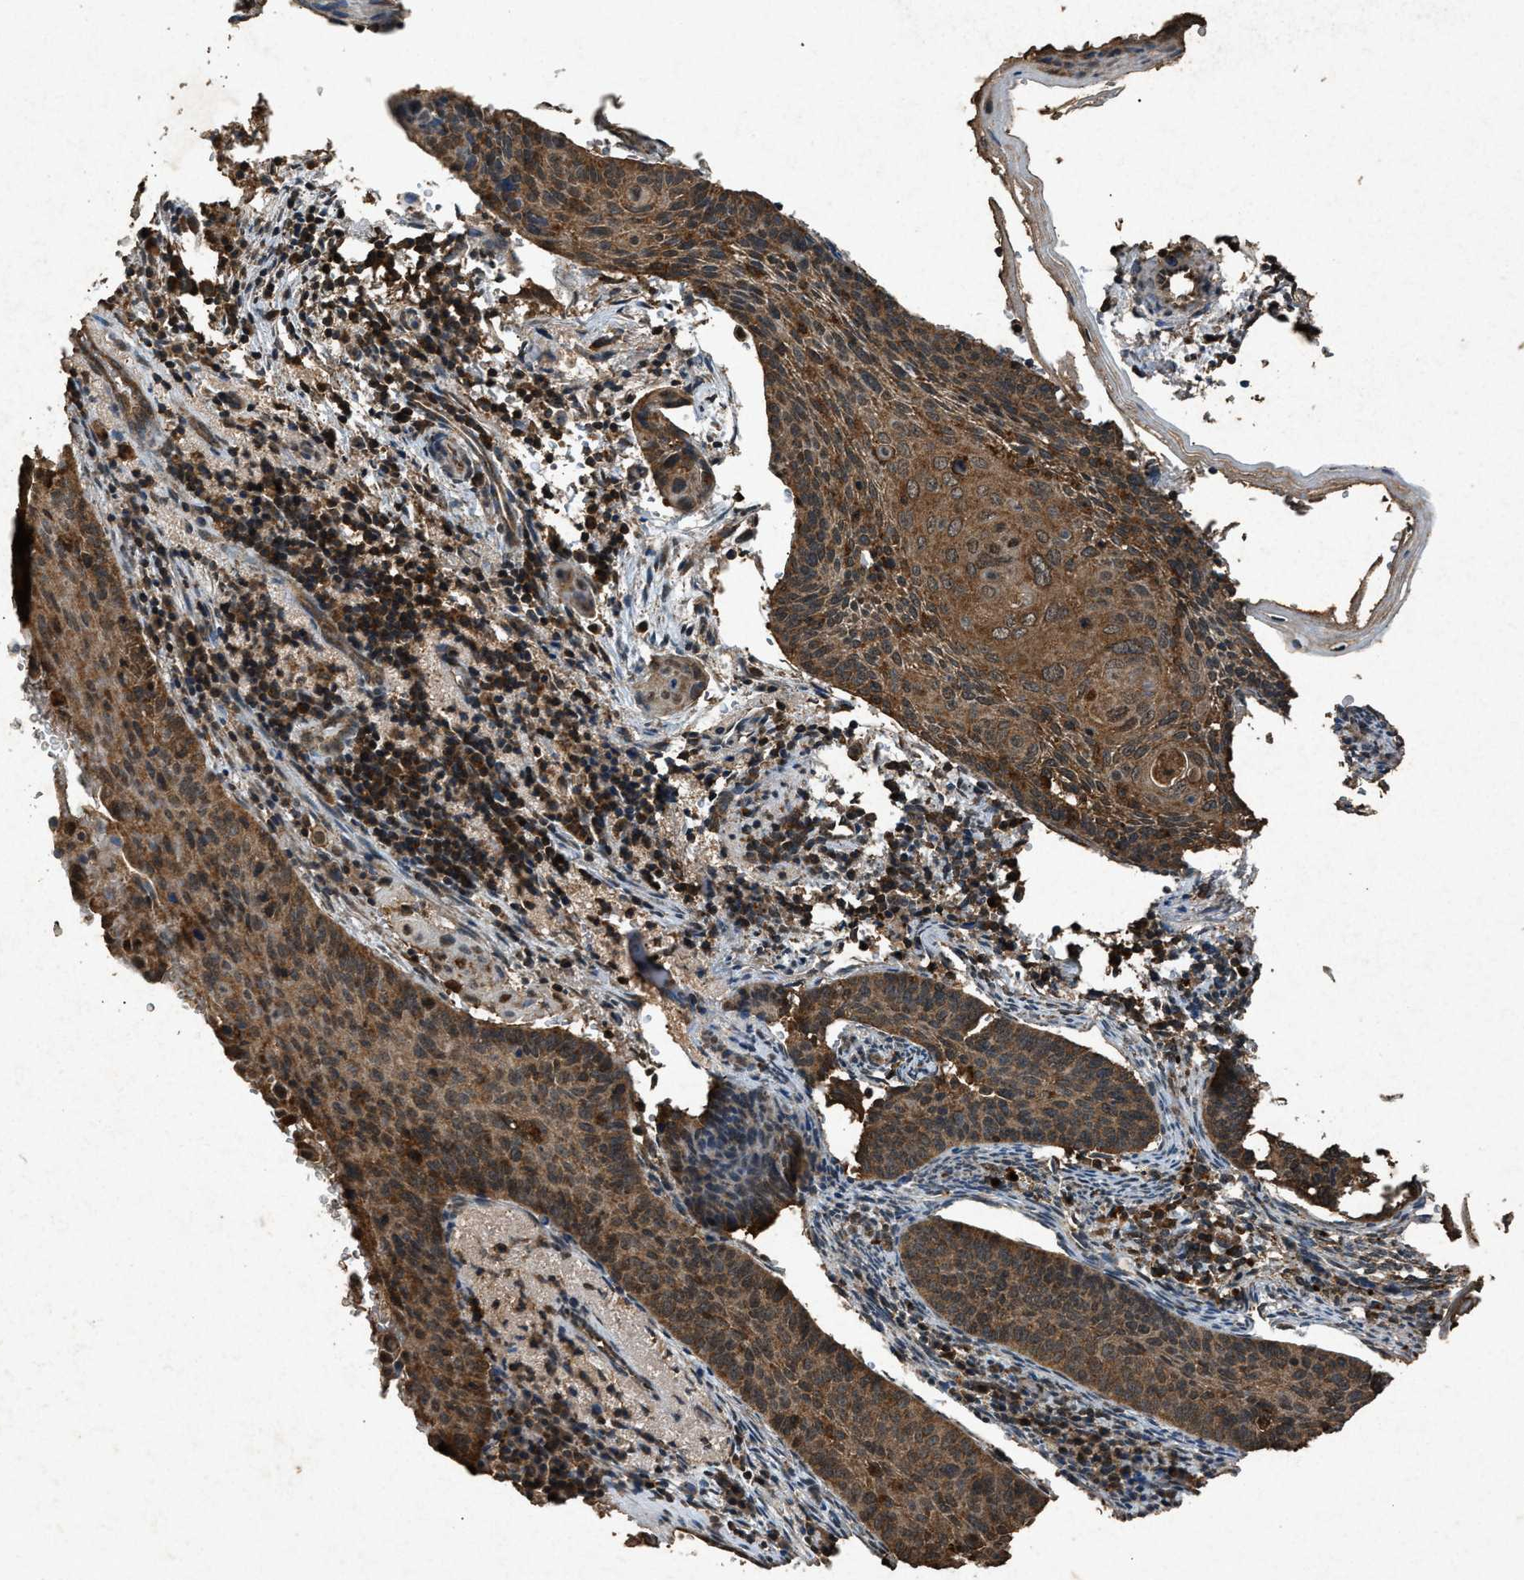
{"staining": {"intensity": "moderate", "quantity": ">75%", "location": "cytoplasmic/membranous"}, "tissue": "cervical cancer", "cell_type": "Tumor cells", "image_type": "cancer", "snomed": [{"axis": "morphology", "description": "Squamous cell carcinoma, NOS"}, {"axis": "topography", "description": "Cervix"}], "caption": "The immunohistochemical stain labels moderate cytoplasmic/membranous positivity in tumor cells of squamous cell carcinoma (cervical) tissue. Nuclei are stained in blue.", "gene": "OAS1", "patient": {"sex": "female", "age": 33}}